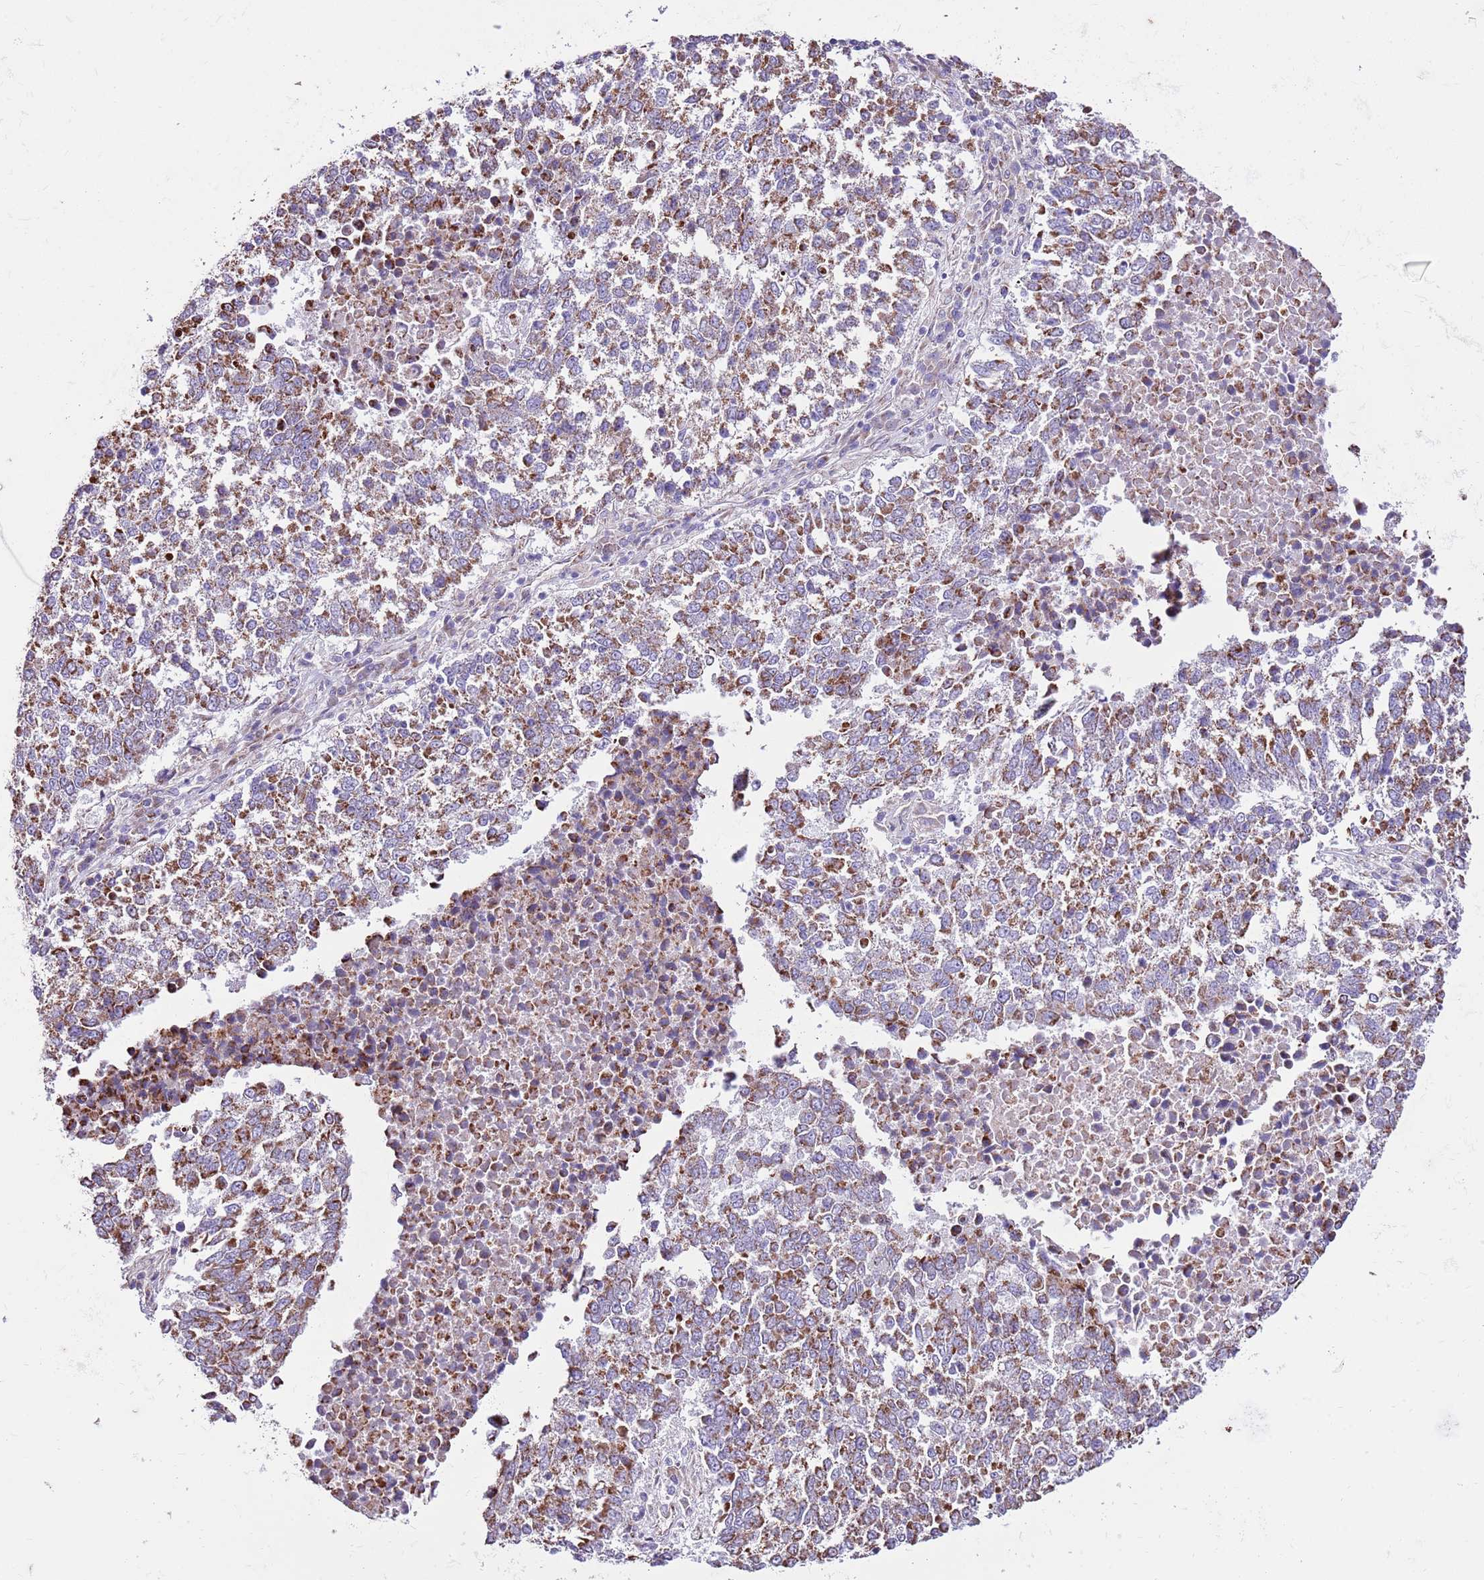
{"staining": {"intensity": "strong", "quantity": "25%-75%", "location": "cytoplasmic/membranous"}, "tissue": "lung cancer", "cell_type": "Tumor cells", "image_type": "cancer", "snomed": [{"axis": "morphology", "description": "Squamous cell carcinoma, NOS"}, {"axis": "topography", "description": "Lung"}], "caption": "Immunohistochemistry of lung cancer (squamous cell carcinoma) demonstrates high levels of strong cytoplasmic/membranous positivity in about 25%-75% of tumor cells. The protein is stained brown, and the nuclei are stained in blue (DAB (3,3'-diaminobenzidine) IHC with brightfield microscopy, high magnification).", "gene": "HECTD4", "patient": {"sex": "male", "age": 73}}